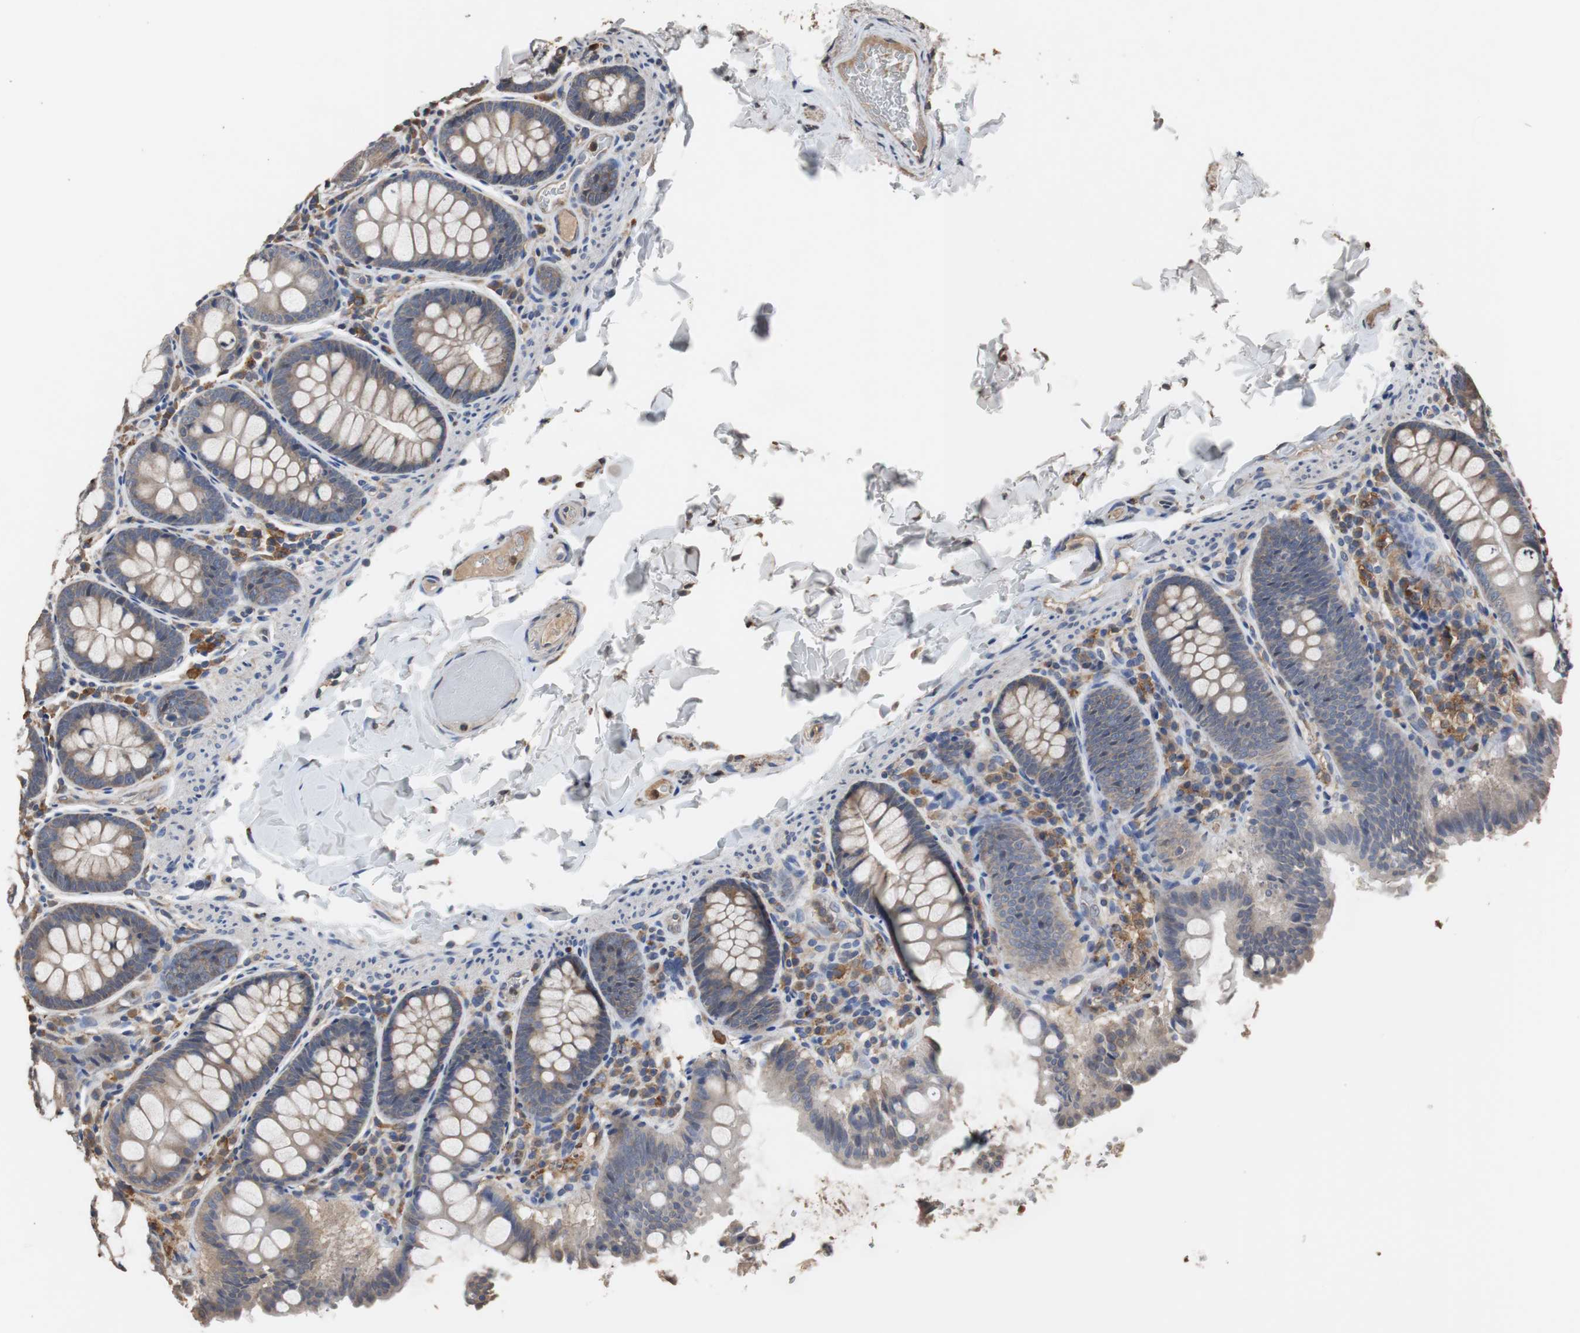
{"staining": {"intensity": "weak", "quantity": ">75%", "location": "cytoplasmic/membranous"}, "tissue": "colon", "cell_type": "Endothelial cells", "image_type": "normal", "snomed": [{"axis": "morphology", "description": "Normal tissue, NOS"}, {"axis": "topography", "description": "Colon"}], "caption": "Colon stained with DAB IHC reveals low levels of weak cytoplasmic/membranous positivity in about >75% of endothelial cells. The staining is performed using DAB (3,3'-diaminobenzidine) brown chromogen to label protein expression. The nuclei are counter-stained blue using hematoxylin.", "gene": "SCIMP", "patient": {"sex": "female", "age": 61}}